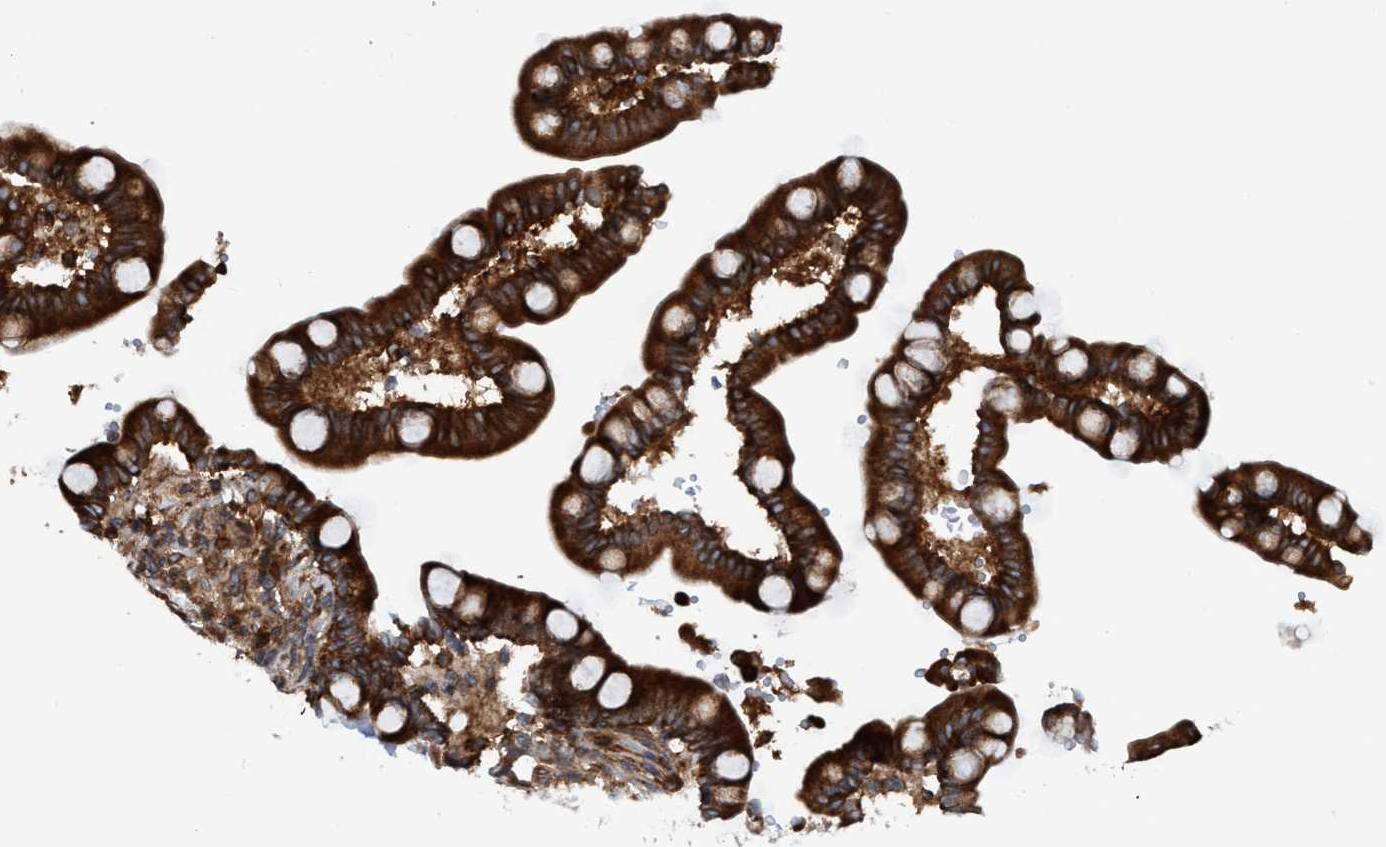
{"staining": {"intensity": "moderate", "quantity": ">75%", "location": "cytoplasmic/membranous"}, "tissue": "colon", "cell_type": "Endothelial cells", "image_type": "normal", "snomed": [{"axis": "morphology", "description": "Normal tissue, NOS"}, {"axis": "topography", "description": "Colon"}], "caption": "Moderate cytoplasmic/membranous expression for a protein is seen in about >75% of endothelial cells of normal colon using immunohistochemistry.", "gene": "SLC16A3", "patient": {"sex": "male", "age": 73}}